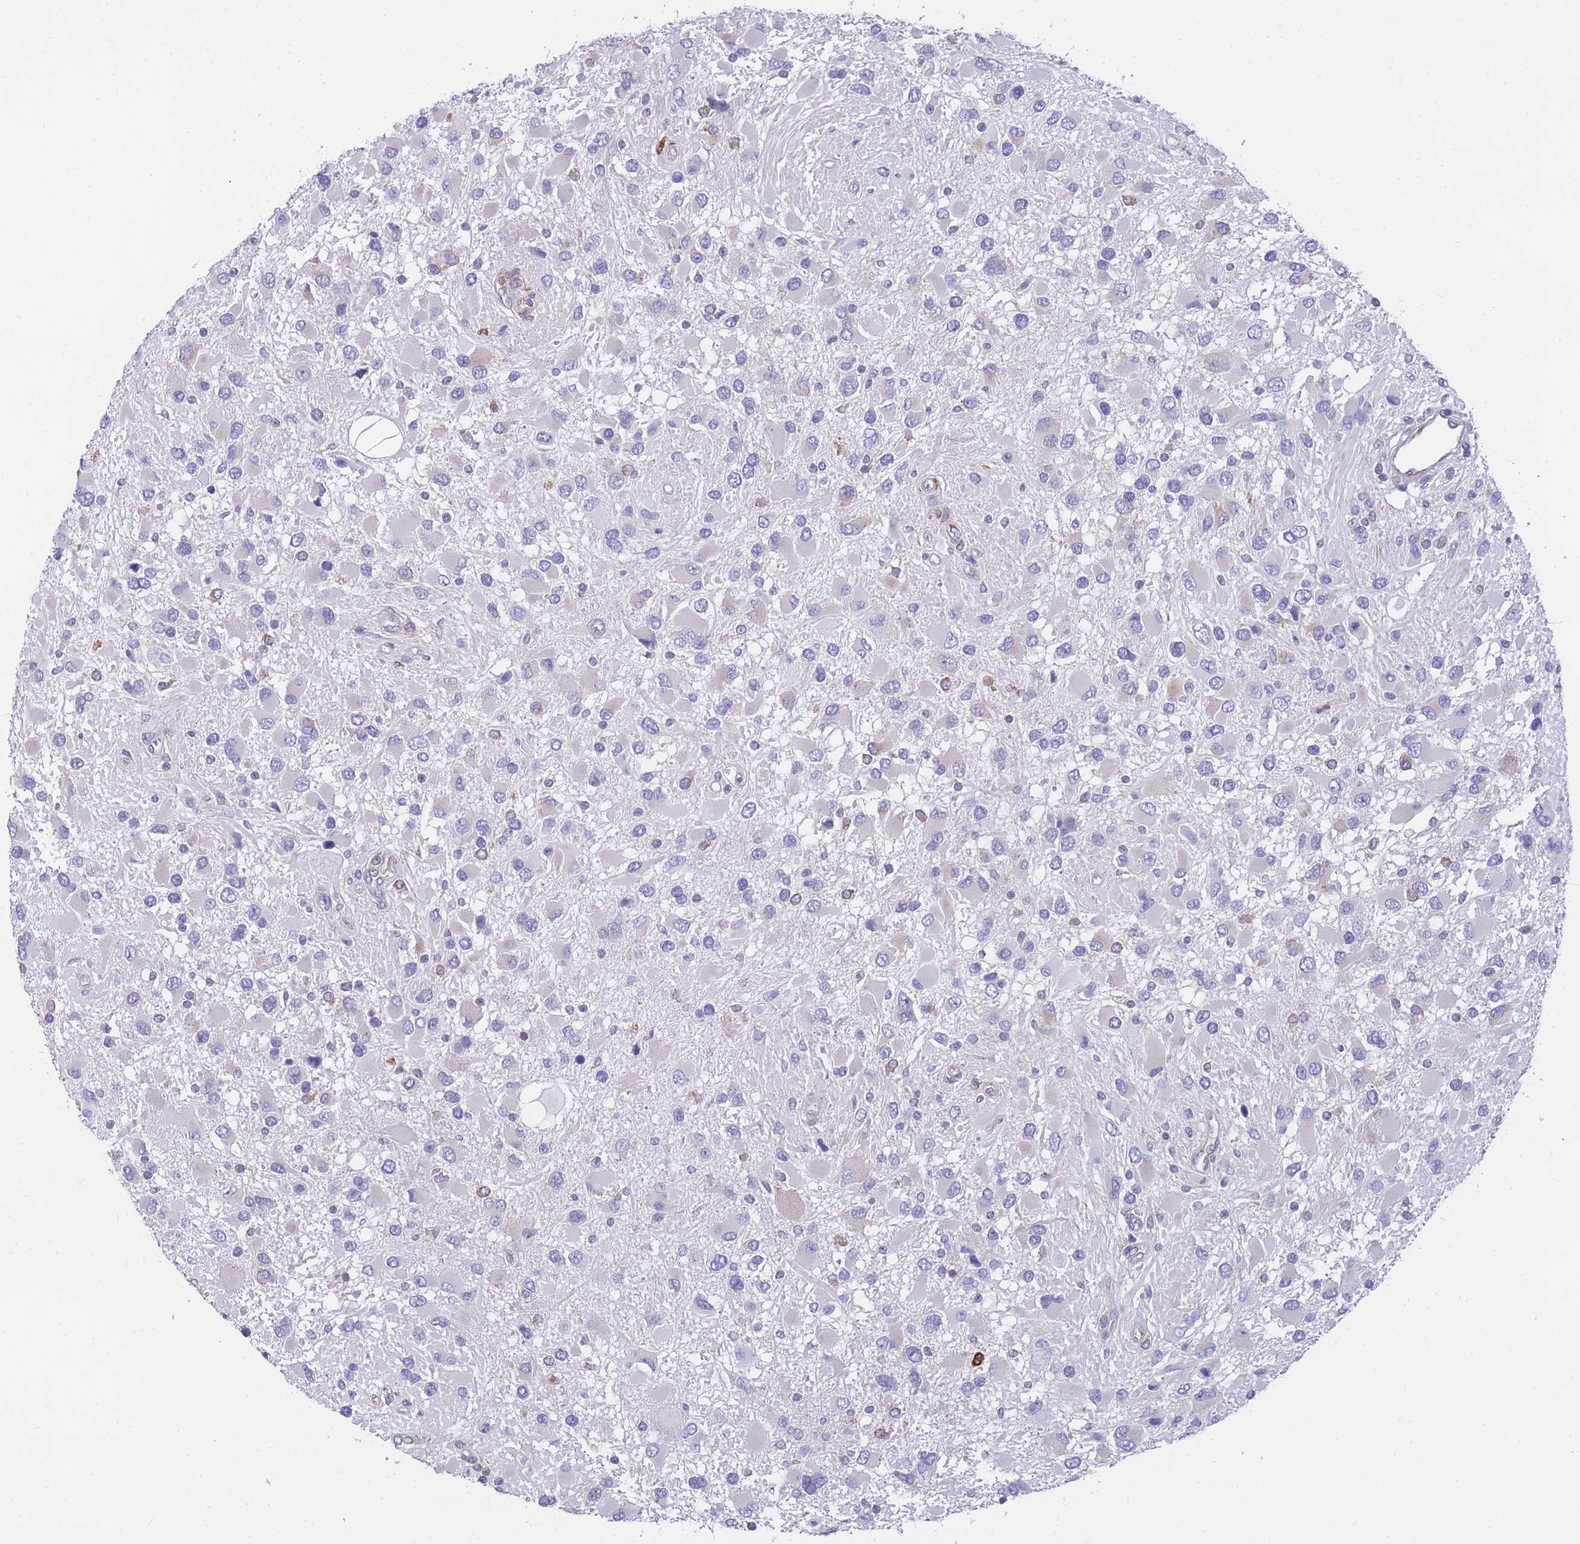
{"staining": {"intensity": "negative", "quantity": "none", "location": "none"}, "tissue": "glioma", "cell_type": "Tumor cells", "image_type": "cancer", "snomed": [{"axis": "morphology", "description": "Glioma, malignant, High grade"}, {"axis": "topography", "description": "Brain"}], "caption": "High power microscopy histopathology image of an immunohistochemistry histopathology image of malignant high-grade glioma, revealing no significant positivity in tumor cells.", "gene": "ZNF662", "patient": {"sex": "male", "age": 53}}